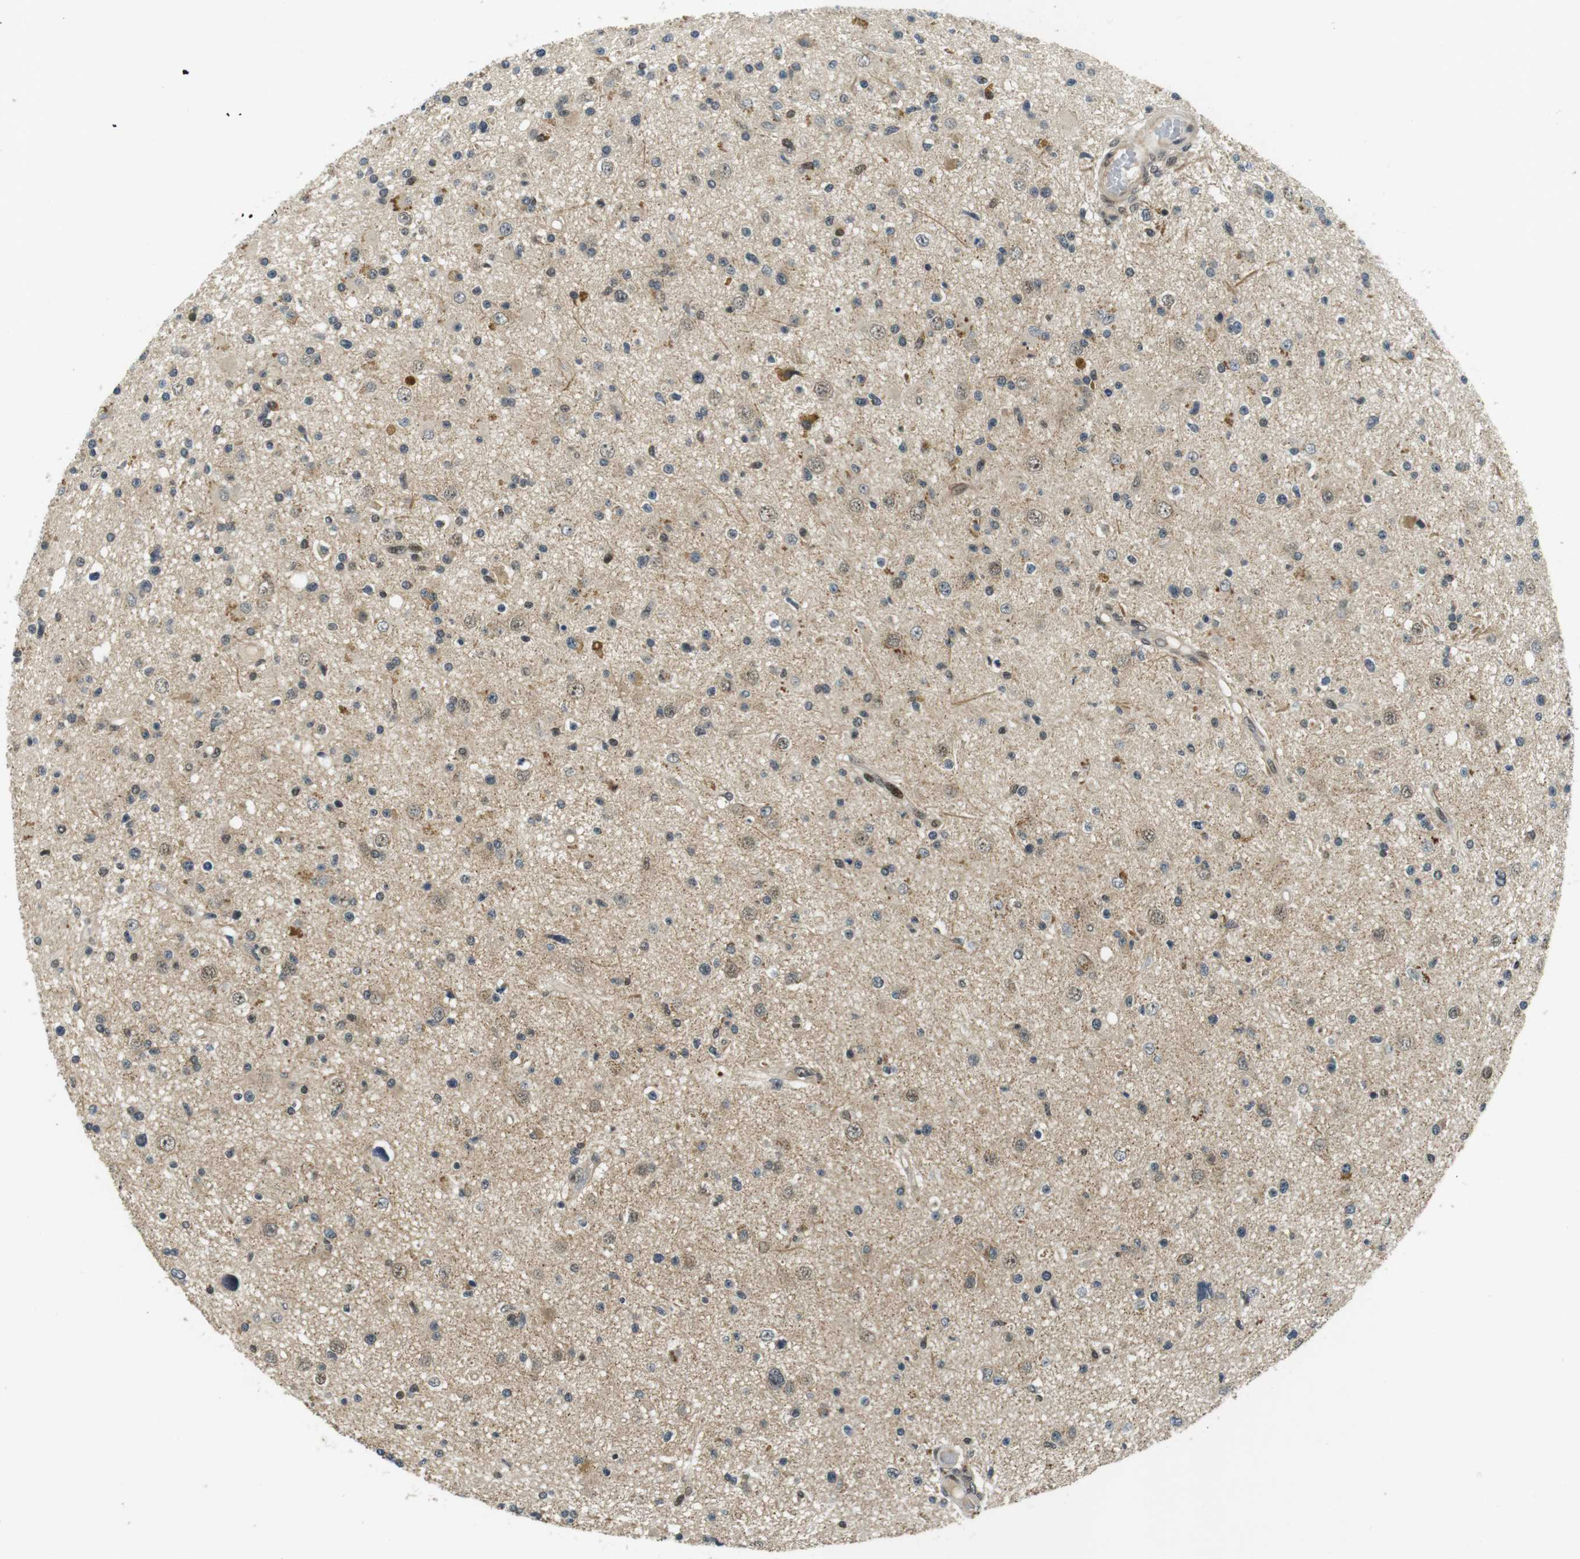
{"staining": {"intensity": "weak", "quantity": "25%-75%", "location": "cytoplasmic/membranous,nuclear"}, "tissue": "glioma", "cell_type": "Tumor cells", "image_type": "cancer", "snomed": [{"axis": "morphology", "description": "Glioma, malignant, High grade"}, {"axis": "topography", "description": "Brain"}], "caption": "High-magnification brightfield microscopy of high-grade glioma (malignant) stained with DAB (3,3'-diaminobenzidine) (brown) and counterstained with hematoxylin (blue). tumor cells exhibit weak cytoplasmic/membranous and nuclear positivity is identified in about25%-75% of cells.", "gene": "BRD4", "patient": {"sex": "male", "age": 33}}